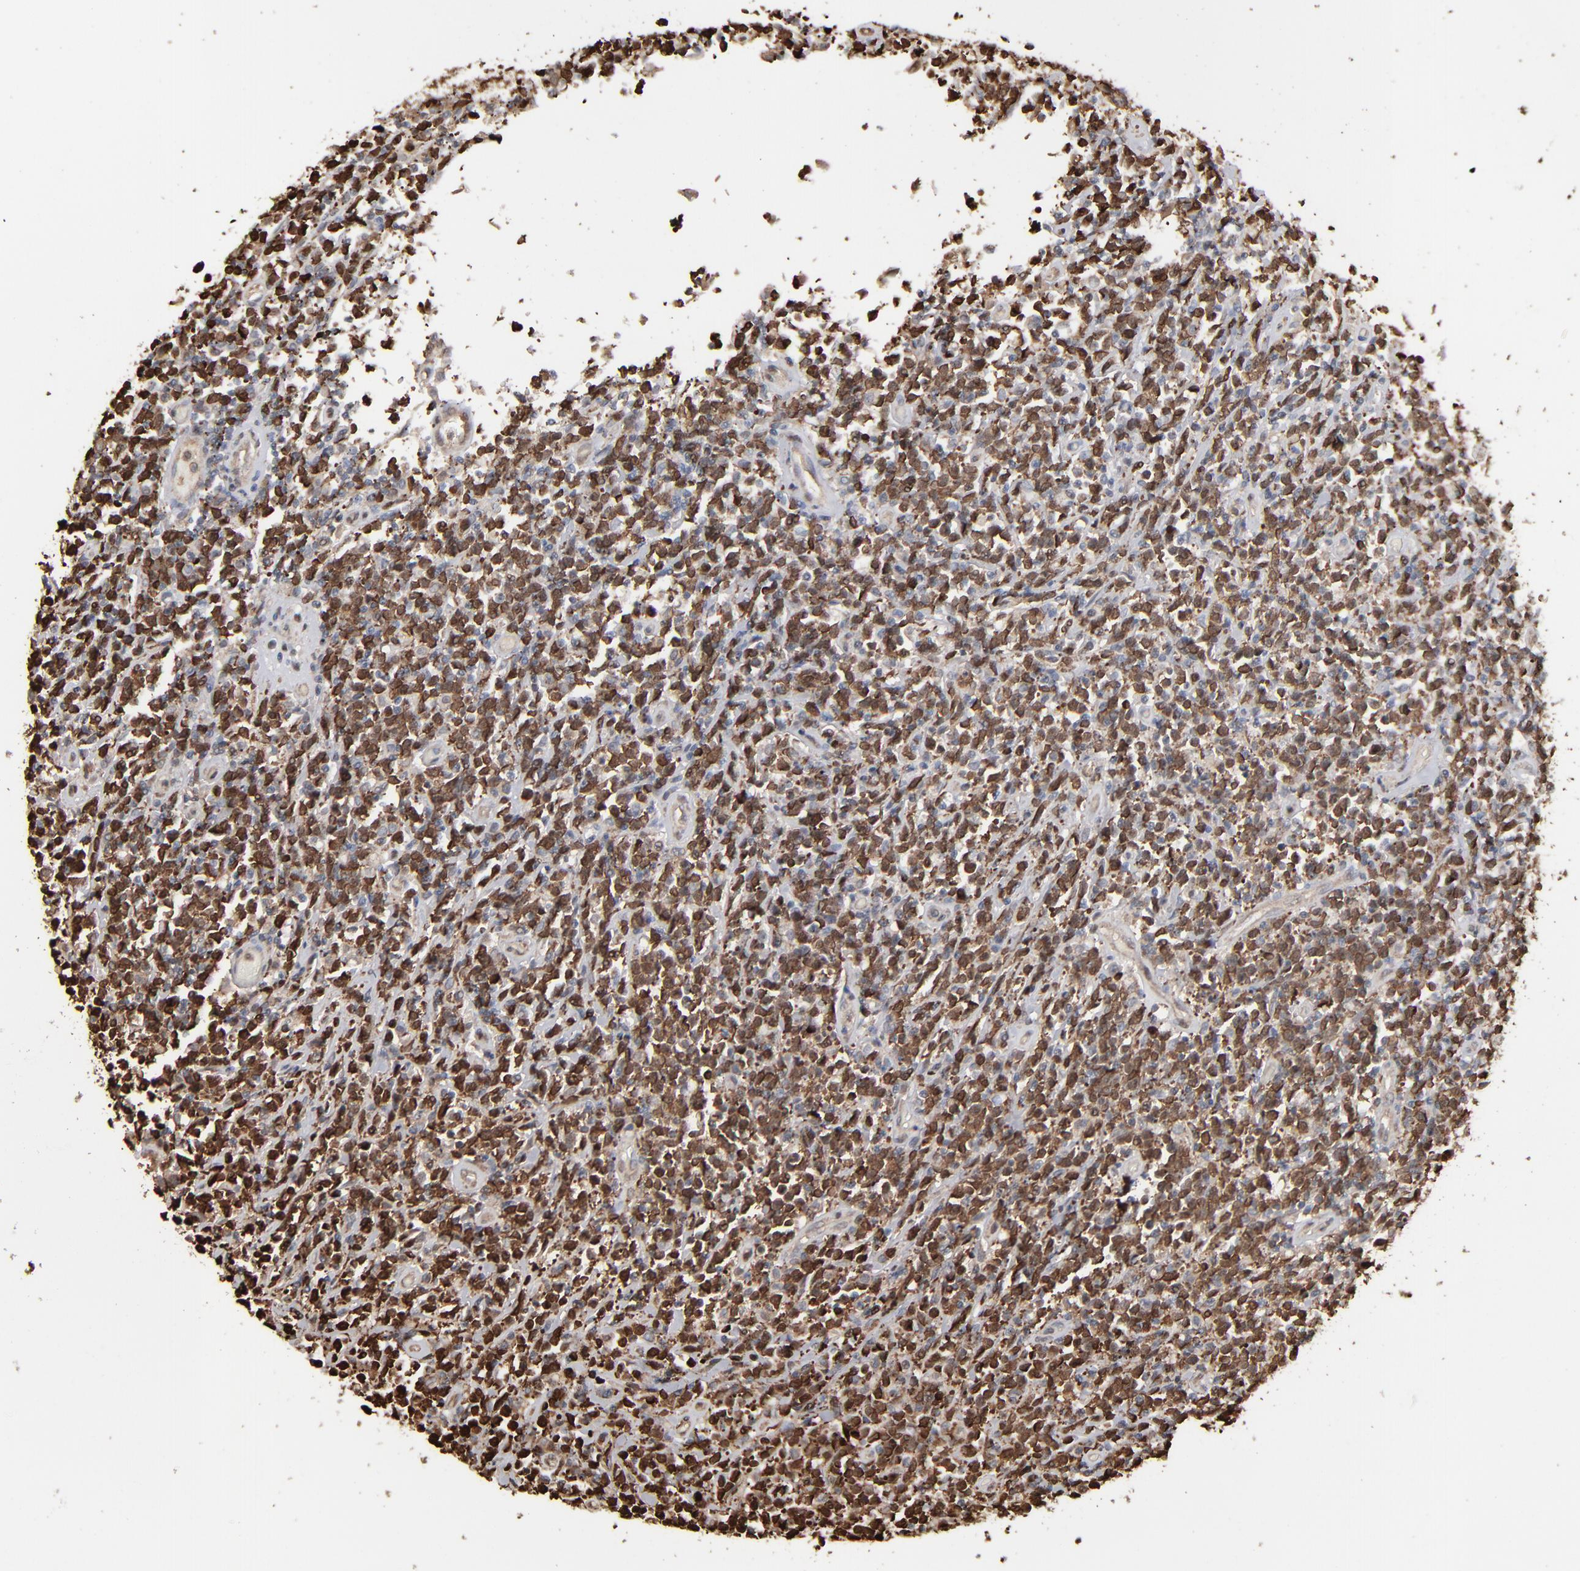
{"staining": {"intensity": "strong", "quantity": ">75%", "location": "cytoplasmic/membranous"}, "tissue": "lymphoma", "cell_type": "Tumor cells", "image_type": "cancer", "snomed": [{"axis": "morphology", "description": "Malignant lymphoma, non-Hodgkin's type, High grade"}, {"axis": "topography", "description": "Colon"}], "caption": "Lymphoma tissue displays strong cytoplasmic/membranous expression in about >75% of tumor cells", "gene": "NME1-NME2", "patient": {"sex": "male", "age": 82}}